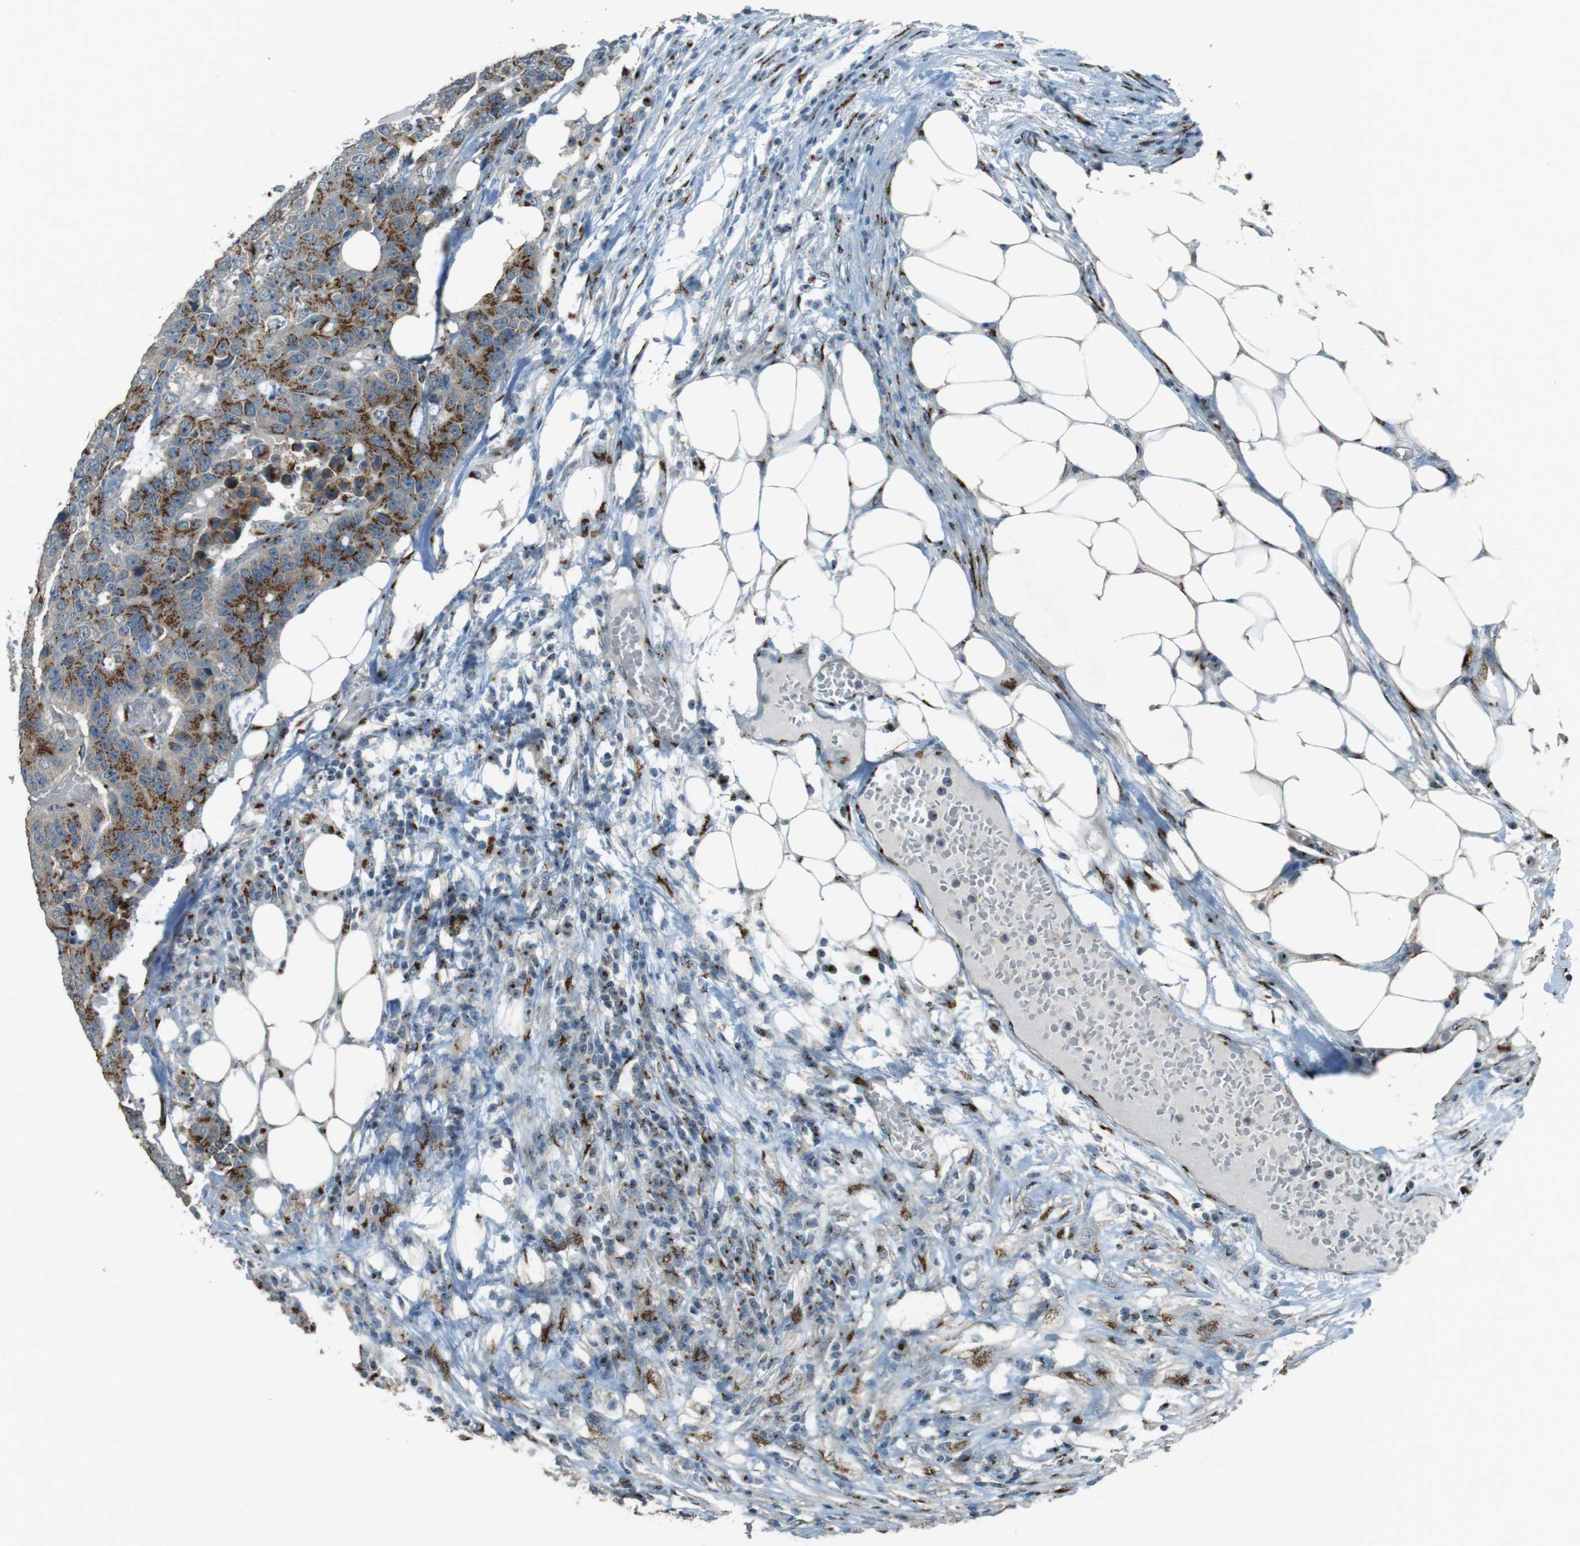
{"staining": {"intensity": "moderate", "quantity": ">75%", "location": "cytoplasmic/membranous"}, "tissue": "colorectal cancer", "cell_type": "Tumor cells", "image_type": "cancer", "snomed": [{"axis": "morphology", "description": "Adenocarcinoma, NOS"}, {"axis": "topography", "description": "Colon"}], "caption": "A medium amount of moderate cytoplasmic/membranous staining is present in about >75% of tumor cells in colorectal cancer (adenocarcinoma) tissue. Nuclei are stained in blue.", "gene": "TMEM115", "patient": {"sex": "female", "age": 86}}